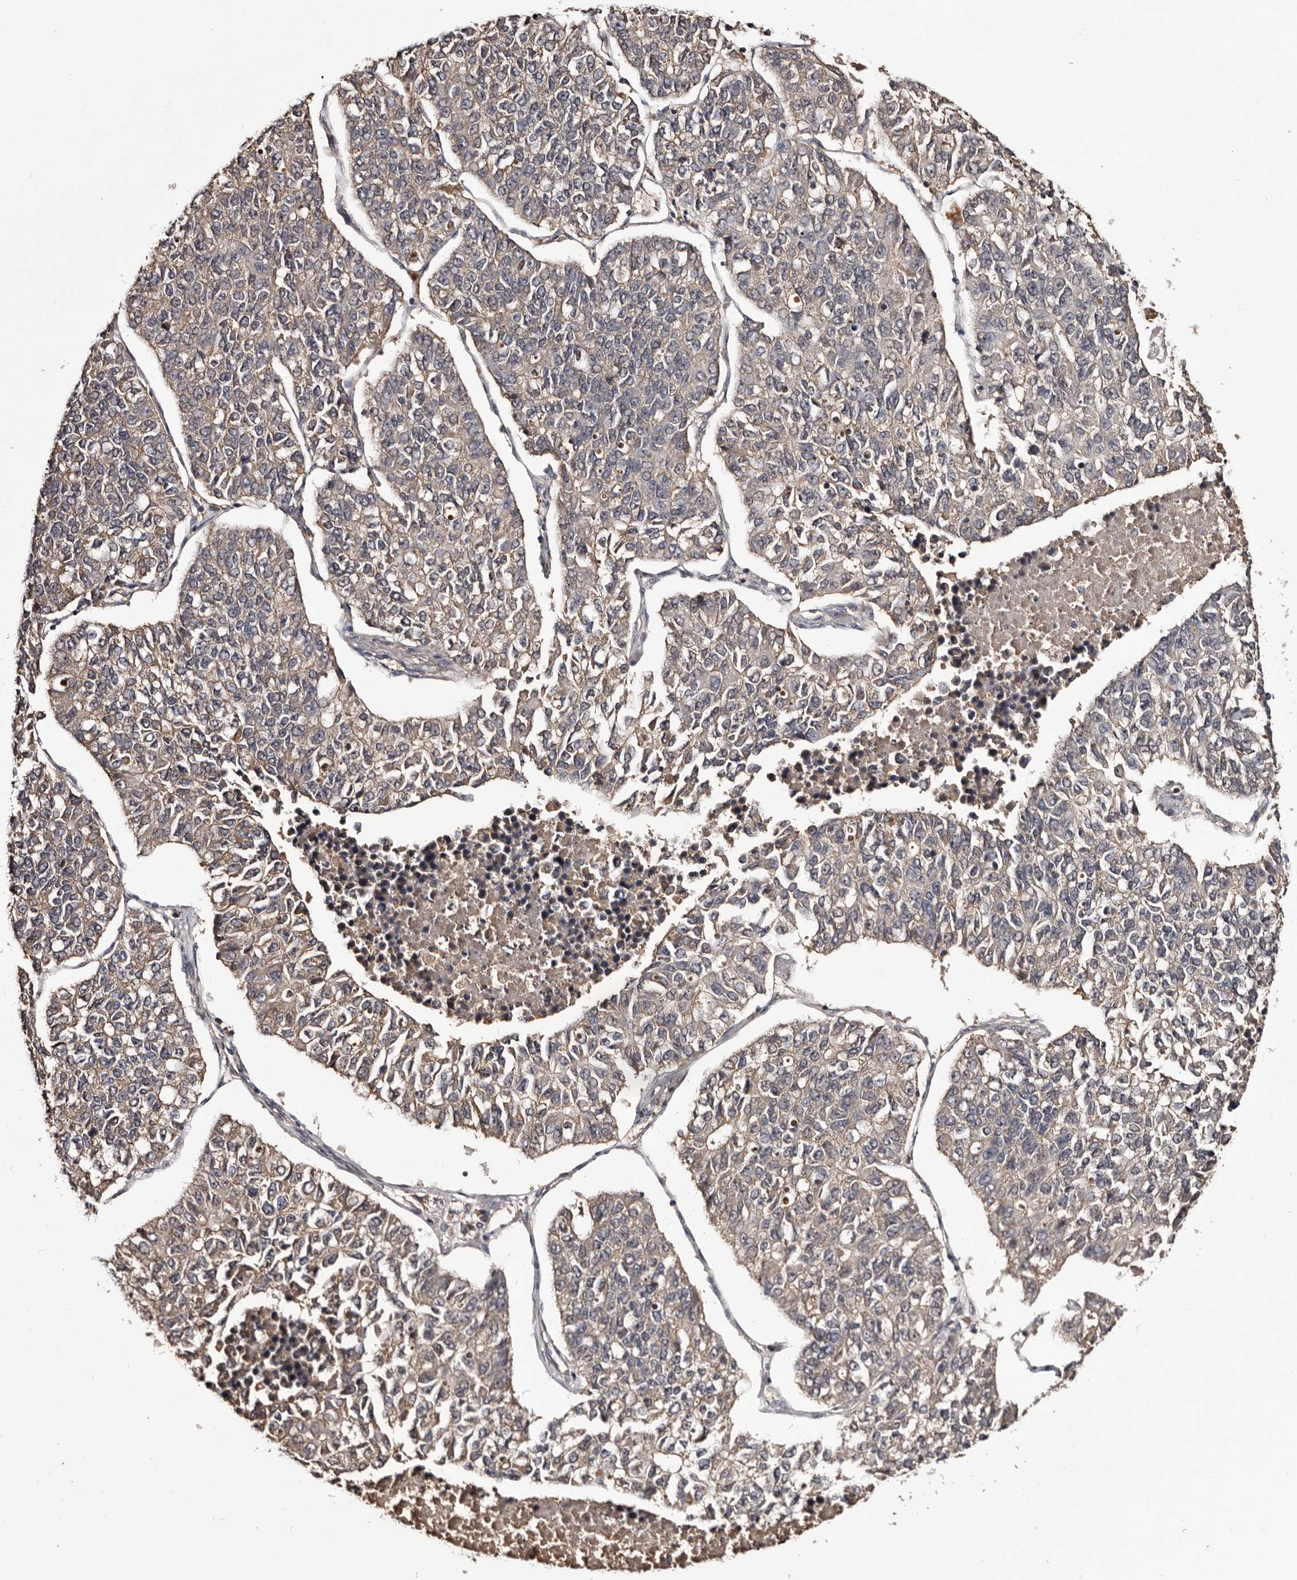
{"staining": {"intensity": "negative", "quantity": "none", "location": "none"}, "tissue": "lung cancer", "cell_type": "Tumor cells", "image_type": "cancer", "snomed": [{"axis": "morphology", "description": "Adenocarcinoma, NOS"}, {"axis": "topography", "description": "Lung"}], "caption": "A high-resolution image shows IHC staining of lung cancer (adenocarcinoma), which reveals no significant positivity in tumor cells.", "gene": "CYP1B1", "patient": {"sex": "male", "age": 49}}